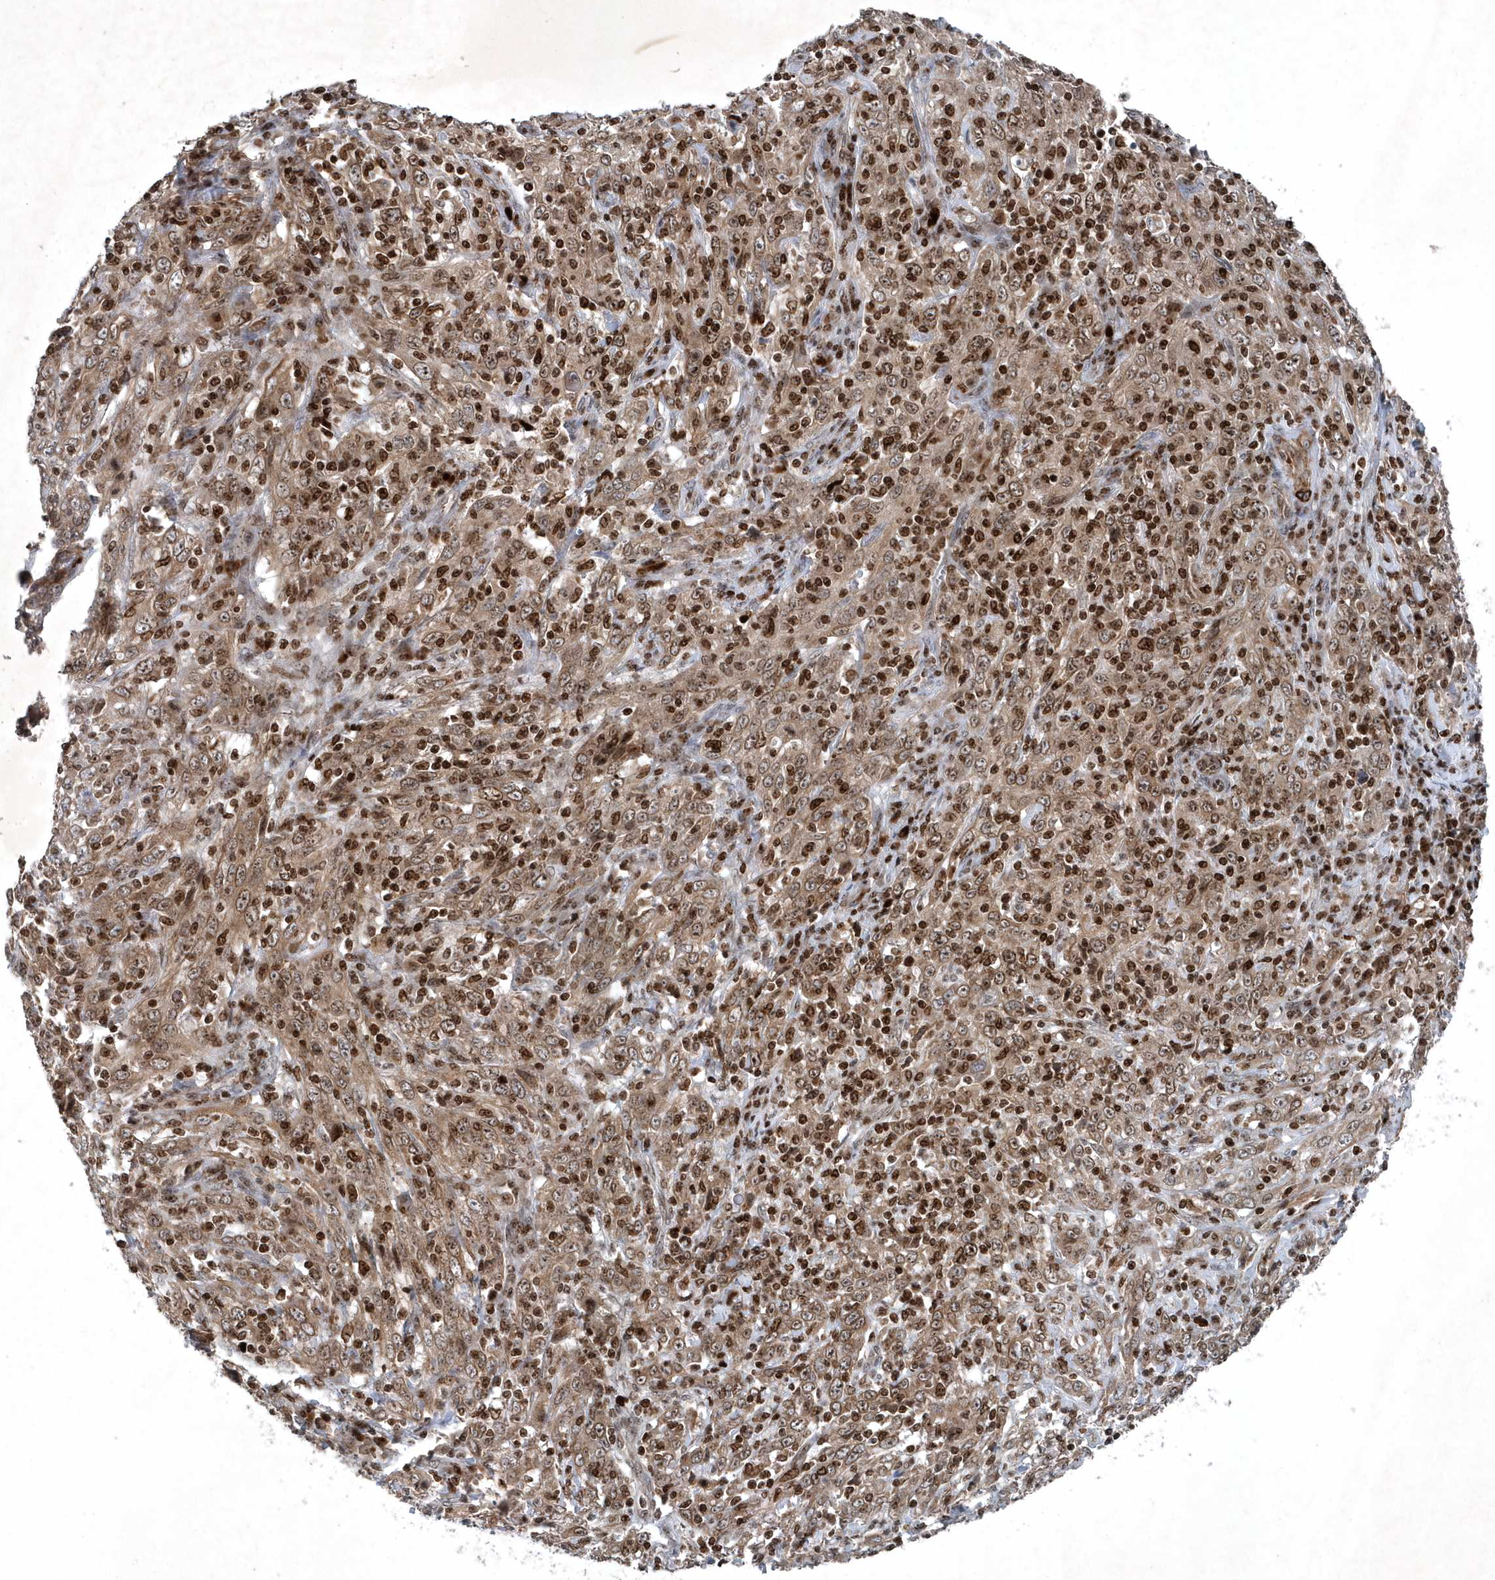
{"staining": {"intensity": "moderate", "quantity": ">75%", "location": "cytoplasmic/membranous,nuclear"}, "tissue": "cervical cancer", "cell_type": "Tumor cells", "image_type": "cancer", "snomed": [{"axis": "morphology", "description": "Squamous cell carcinoma, NOS"}, {"axis": "topography", "description": "Cervix"}], "caption": "Moderate cytoplasmic/membranous and nuclear protein staining is seen in about >75% of tumor cells in cervical cancer (squamous cell carcinoma).", "gene": "QTRT2", "patient": {"sex": "female", "age": 46}}